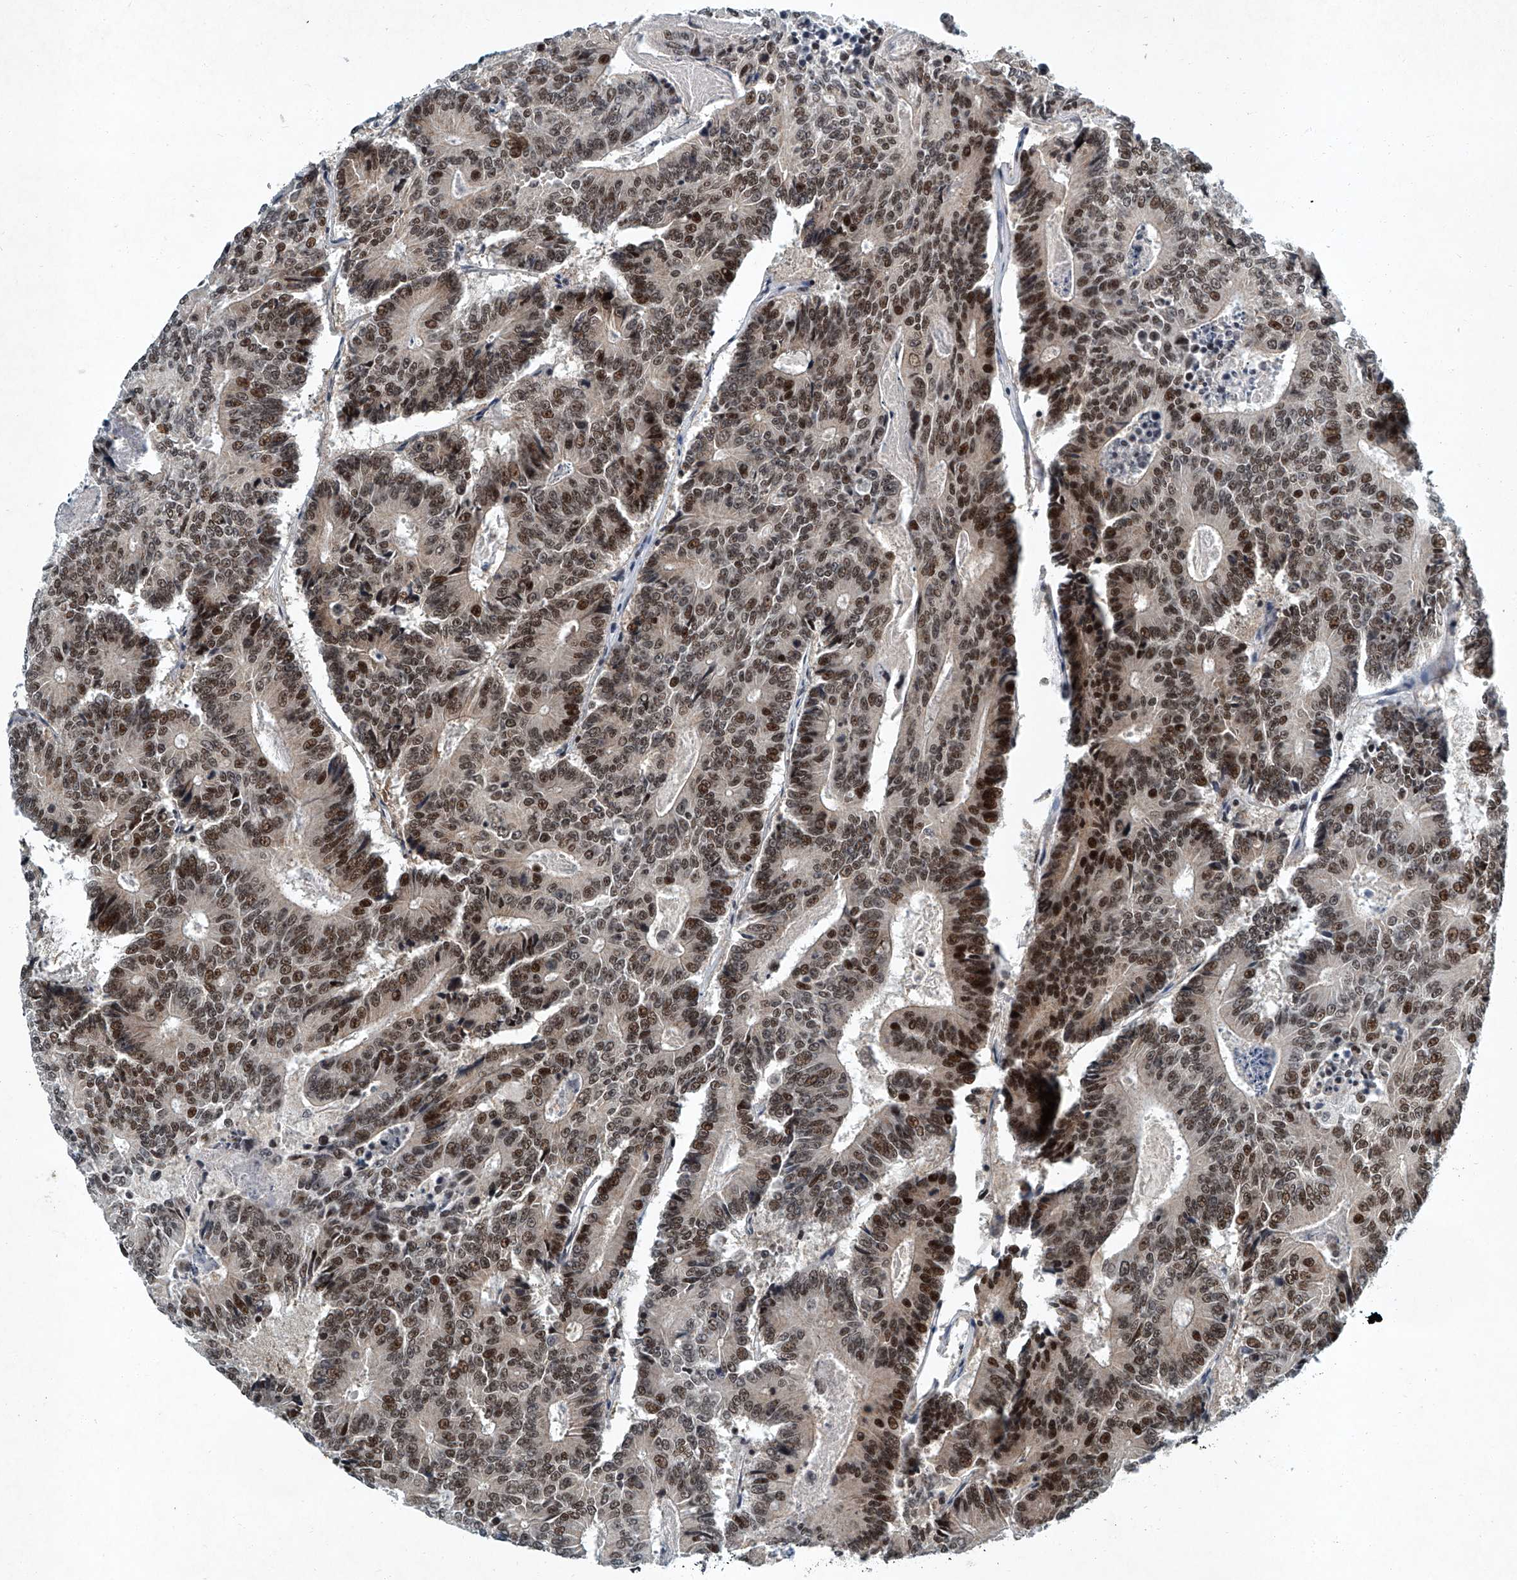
{"staining": {"intensity": "moderate", "quantity": ">75%", "location": "nuclear"}, "tissue": "colorectal cancer", "cell_type": "Tumor cells", "image_type": "cancer", "snomed": [{"axis": "morphology", "description": "Adenocarcinoma, NOS"}, {"axis": "topography", "description": "Colon"}], "caption": "Colorectal cancer was stained to show a protein in brown. There is medium levels of moderate nuclear positivity in about >75% of tumor cells. (brown staining indicates protein expression, while blue staining denotes nuclei).", "gene": "TFDP1", "patient": {"sex": "male", "age": 83}}